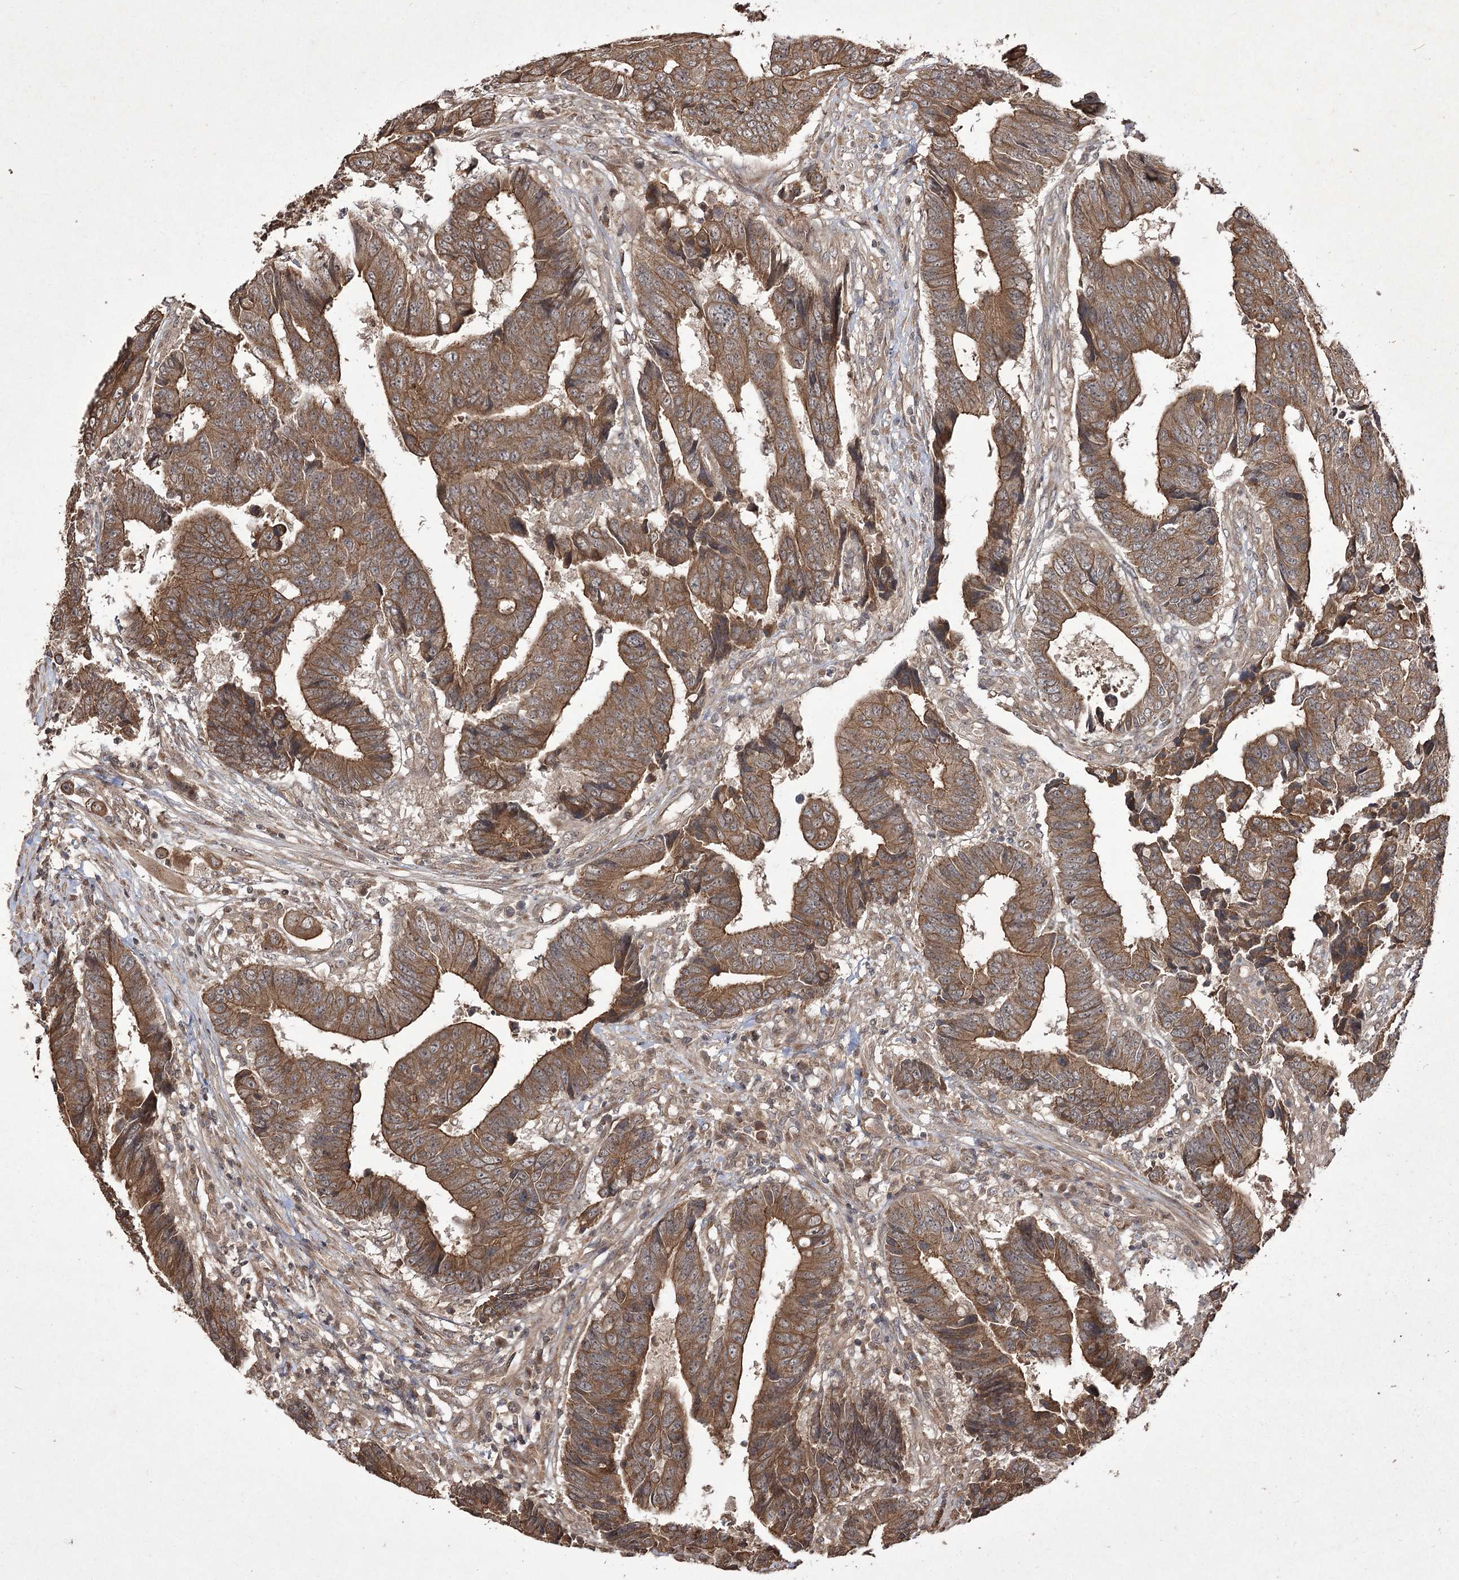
{"staining": {"intensity": "moderate", "quantity": ">75%", "location": "cytoplasmic/membranous"}, "tissue": "colorectal cancer", "cell_type": "Tumor cells", "image_type": "cancer", "snomed": [{"axis": "morphology", "description": "Adenocarcinoma, NOS"}, {"axis": "topography", "description": "Rectum"}], "caption": "The immunohistochemical stain highlights moderate cytoplasmic/membranous expression in tumor cells of adenocarcinoma (colorectal) tissue. Nuclei are stained in blue.", "gene": "FANCL", "patient": {"sex": "male", "age": 84}}